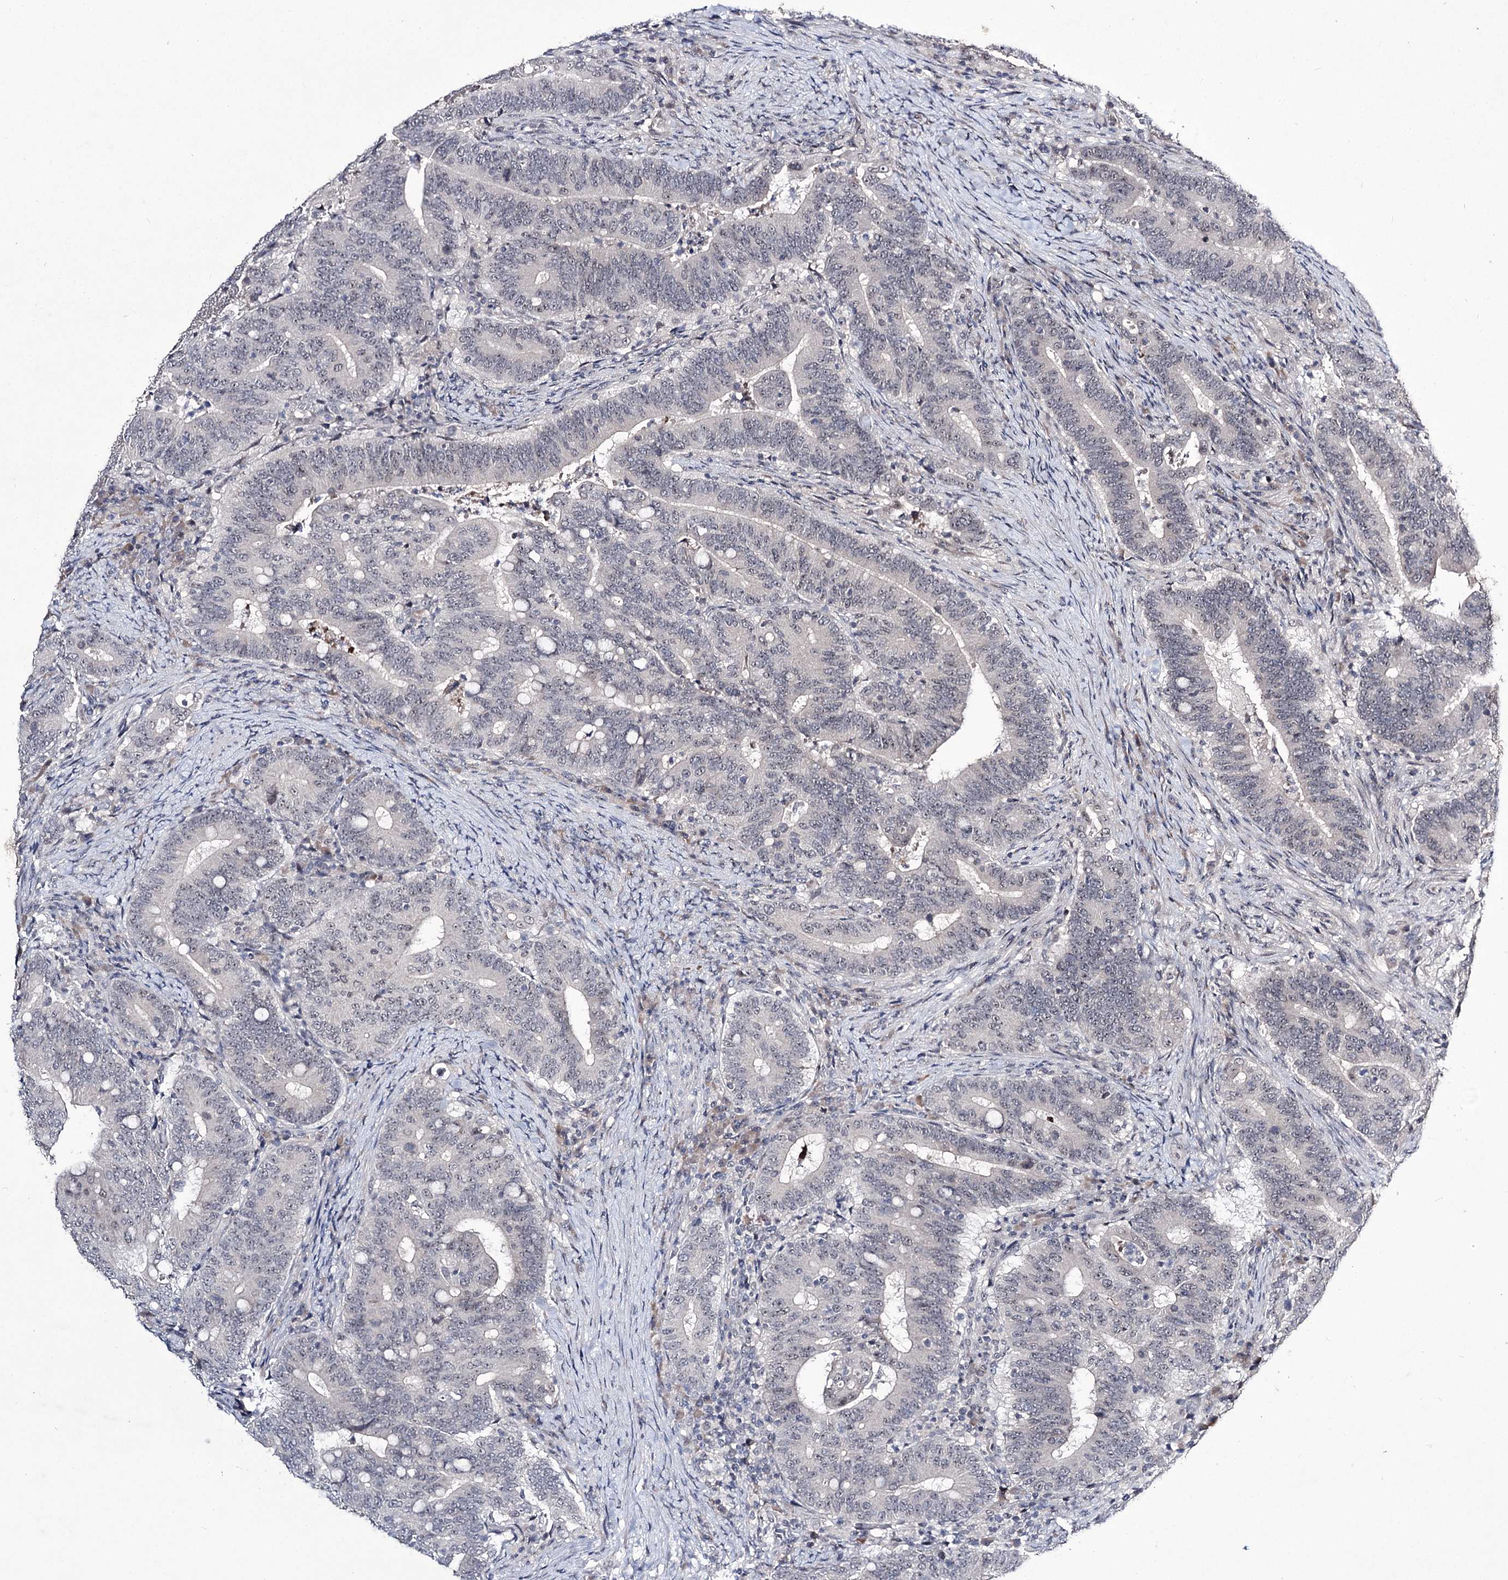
{"staining": {"intensity": "weak", "quantity": "<25%", "location": "nuclear"}, "tissue": "colorectal cancer", "cell_type": "Tumor cells", "image_type": "cancer", "snomed": [{"axis": "morphology", "description": "Adenocarcinoma, NOS"}, {"axis": "topography", "description": "Colon"}], "caption": "High magnification brightfield microscopy of adenocarcinoma (colorectal) stained with DAB (brown) and counterstained with hematoxylin (blue): tumor cells show no significant staining.", "gene": "VGLL4", "patient": {"sex": "female", "age": 66}}